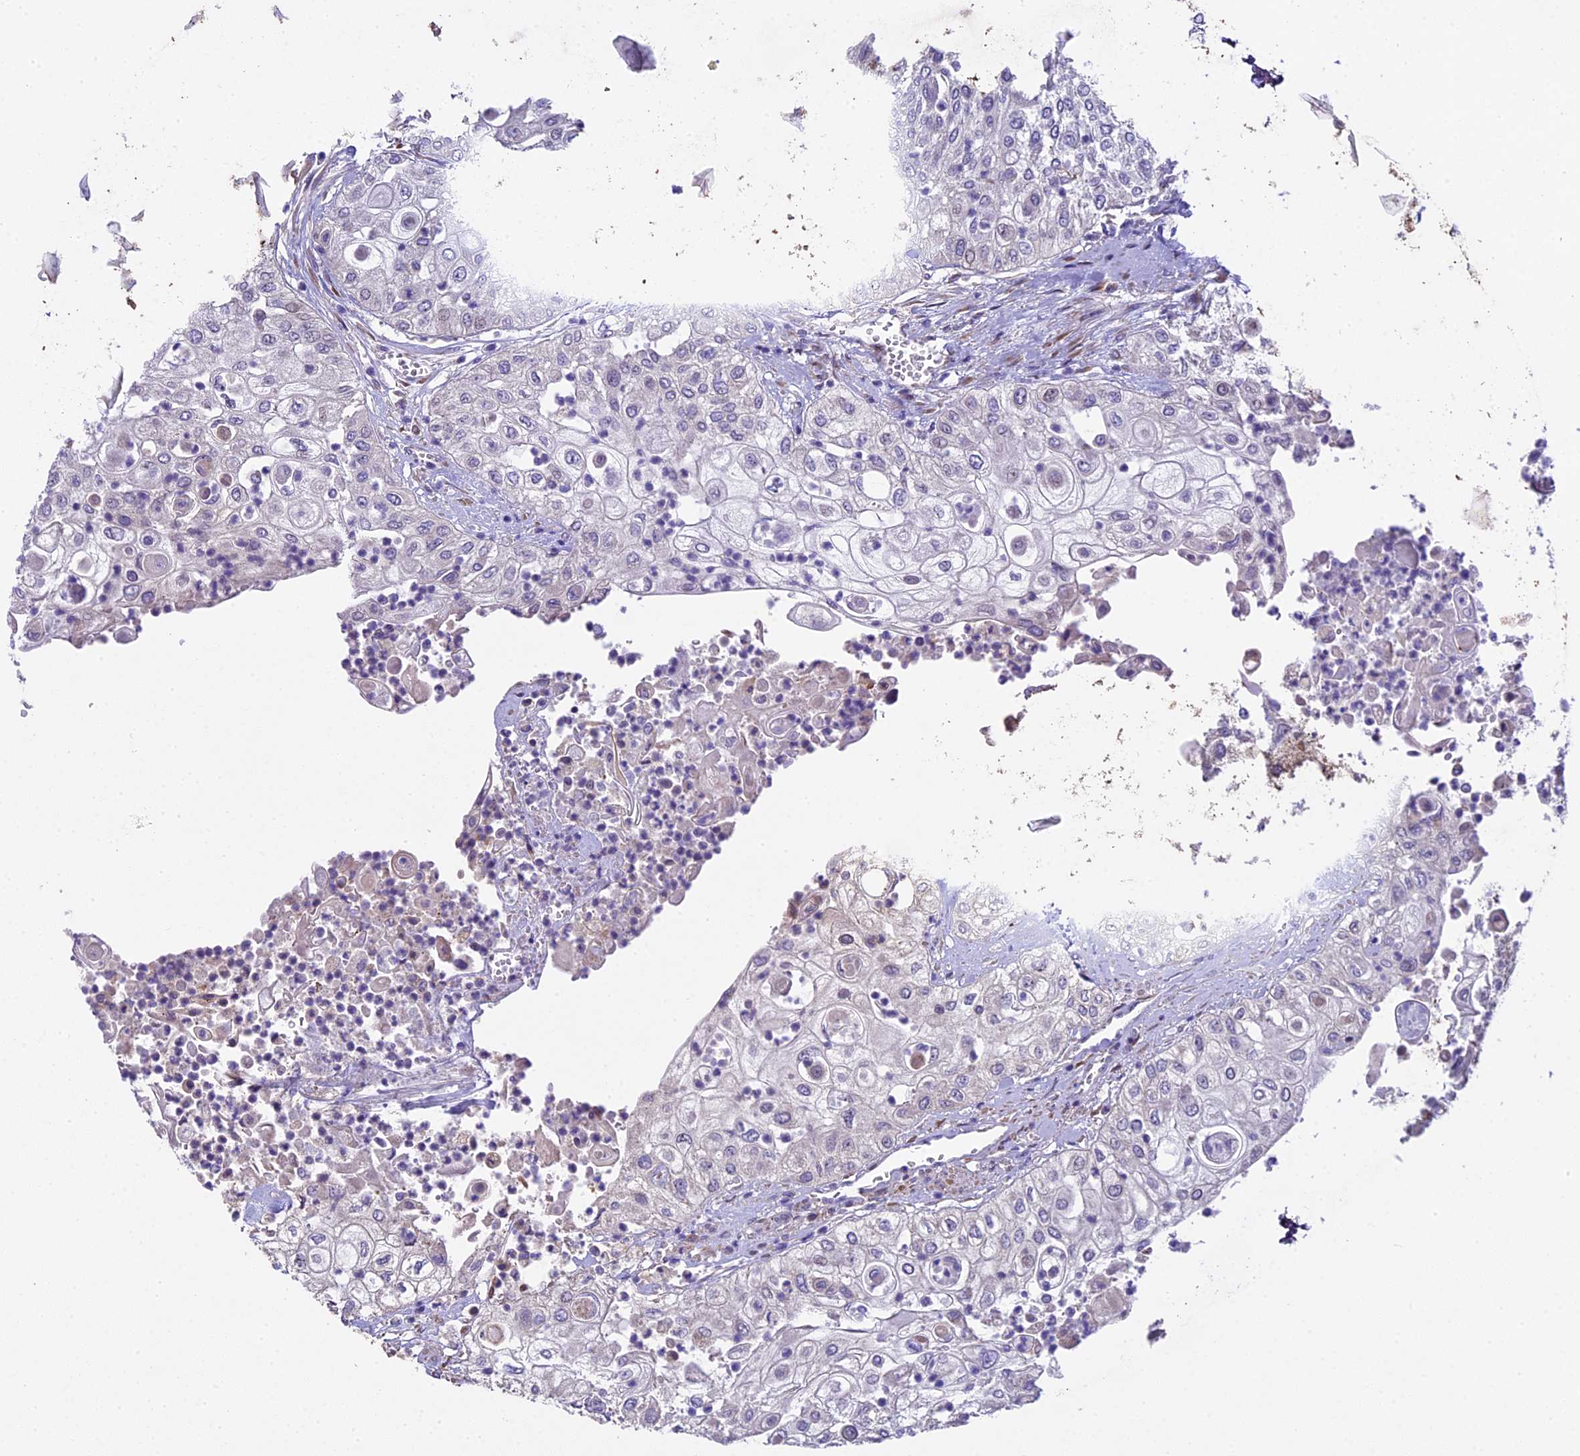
{"staining": {"intensity": "negative", "quantity": "none", "location": "none"}, "tissue": "urothelial cancer", "cell_type": "Tumor cells", "image_type": "cancer", "snomed": [{"axis": "morphology", "description": "Urothelial carcinoma, High grade"}, {"axis": "topography", "description": "Urinary bladder"}], "caption": "High power microscopy image of an immunohistochemistry (IHC) photomicrograph of urothelial cancer, revealing no significant expression in tumor cells. Nuclei are stained in blue.", "gene": "SPIRE1", "patient": {"sex": "female", "age": 79}}